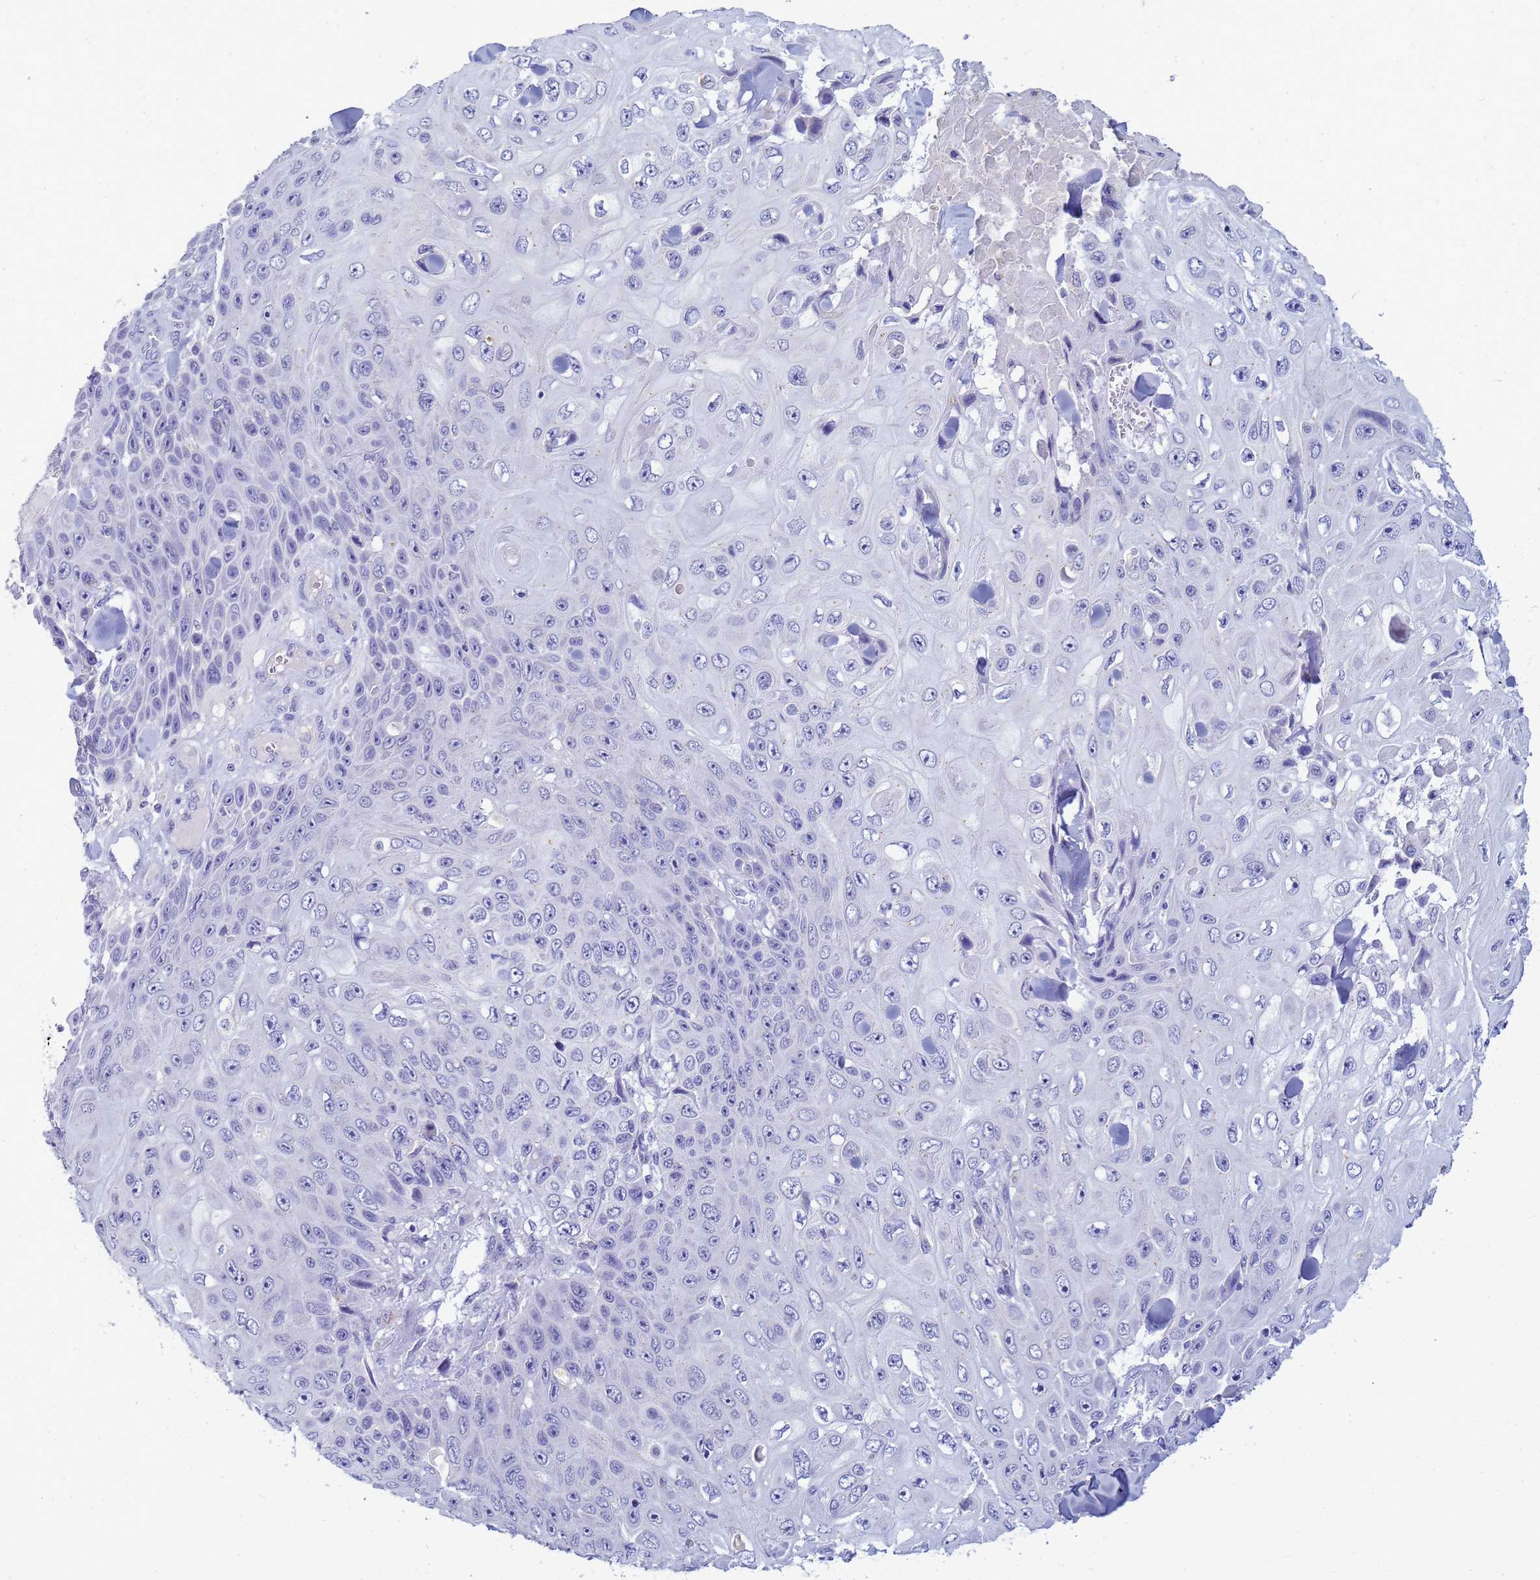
{"staining": {"intensity": "negative", "quantity": "none", "location": "none"}, "tissue": "skin cancer", "cell_type": "Tumor cells", "image_type": "cancer", "snomed": [{"axis": "morphology", "description": "Squamous cell carcinoma, NOS"}, {"axis": "topography", "description": "Skin"}], "caption": "Immunohistochemical staining of skin cancer shows no significant staining in tumor cells. The staining is performed using DAB brown chromogen with nuclei counter-stained in using hematoxylin.", "gene": "B3GNT8", "patient": {"sex": "male", "age": 82}}